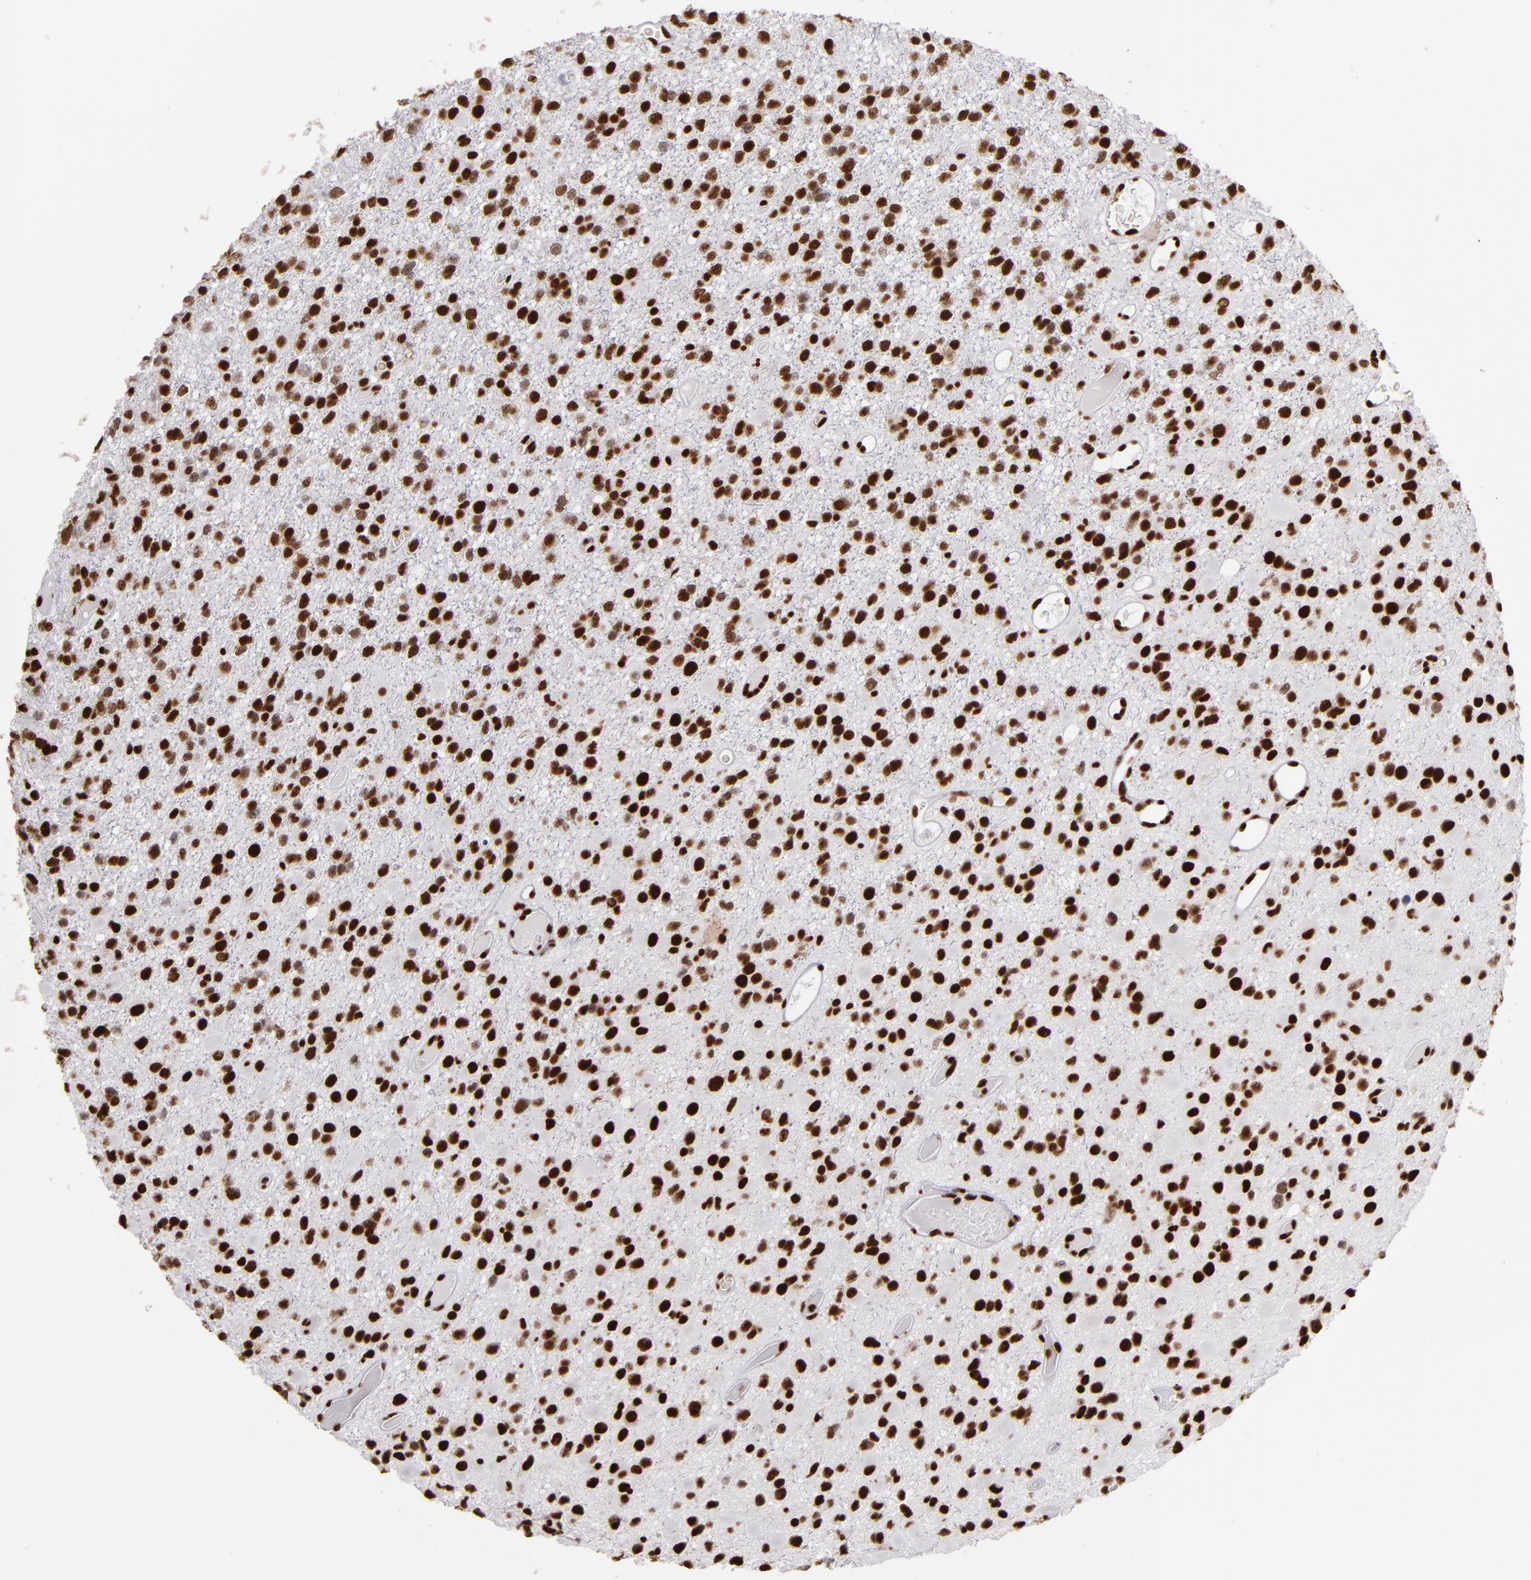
{"staining": {"intensity": "strong", "quantity": ">75%", "location": "nuclear"}, "tissue": "glioma", "cell_type": "Tumor cells", "image_type": "cancer", "snomed": [{"axis": "morphology", "description": "Glioma, malignant, Low grade"}, {"axis": "topography", "description": "Brain"}], "caption": "Tumor cells show high levels of strong nuclear expression in approximately >75% of cells in glioma. Using DAB (brown) and hematoxylin (blue) stains, captured at high magnification using brightfield microscopy.", "gene": "MRE11", "patient": {"sex": "male", "age": 42}}